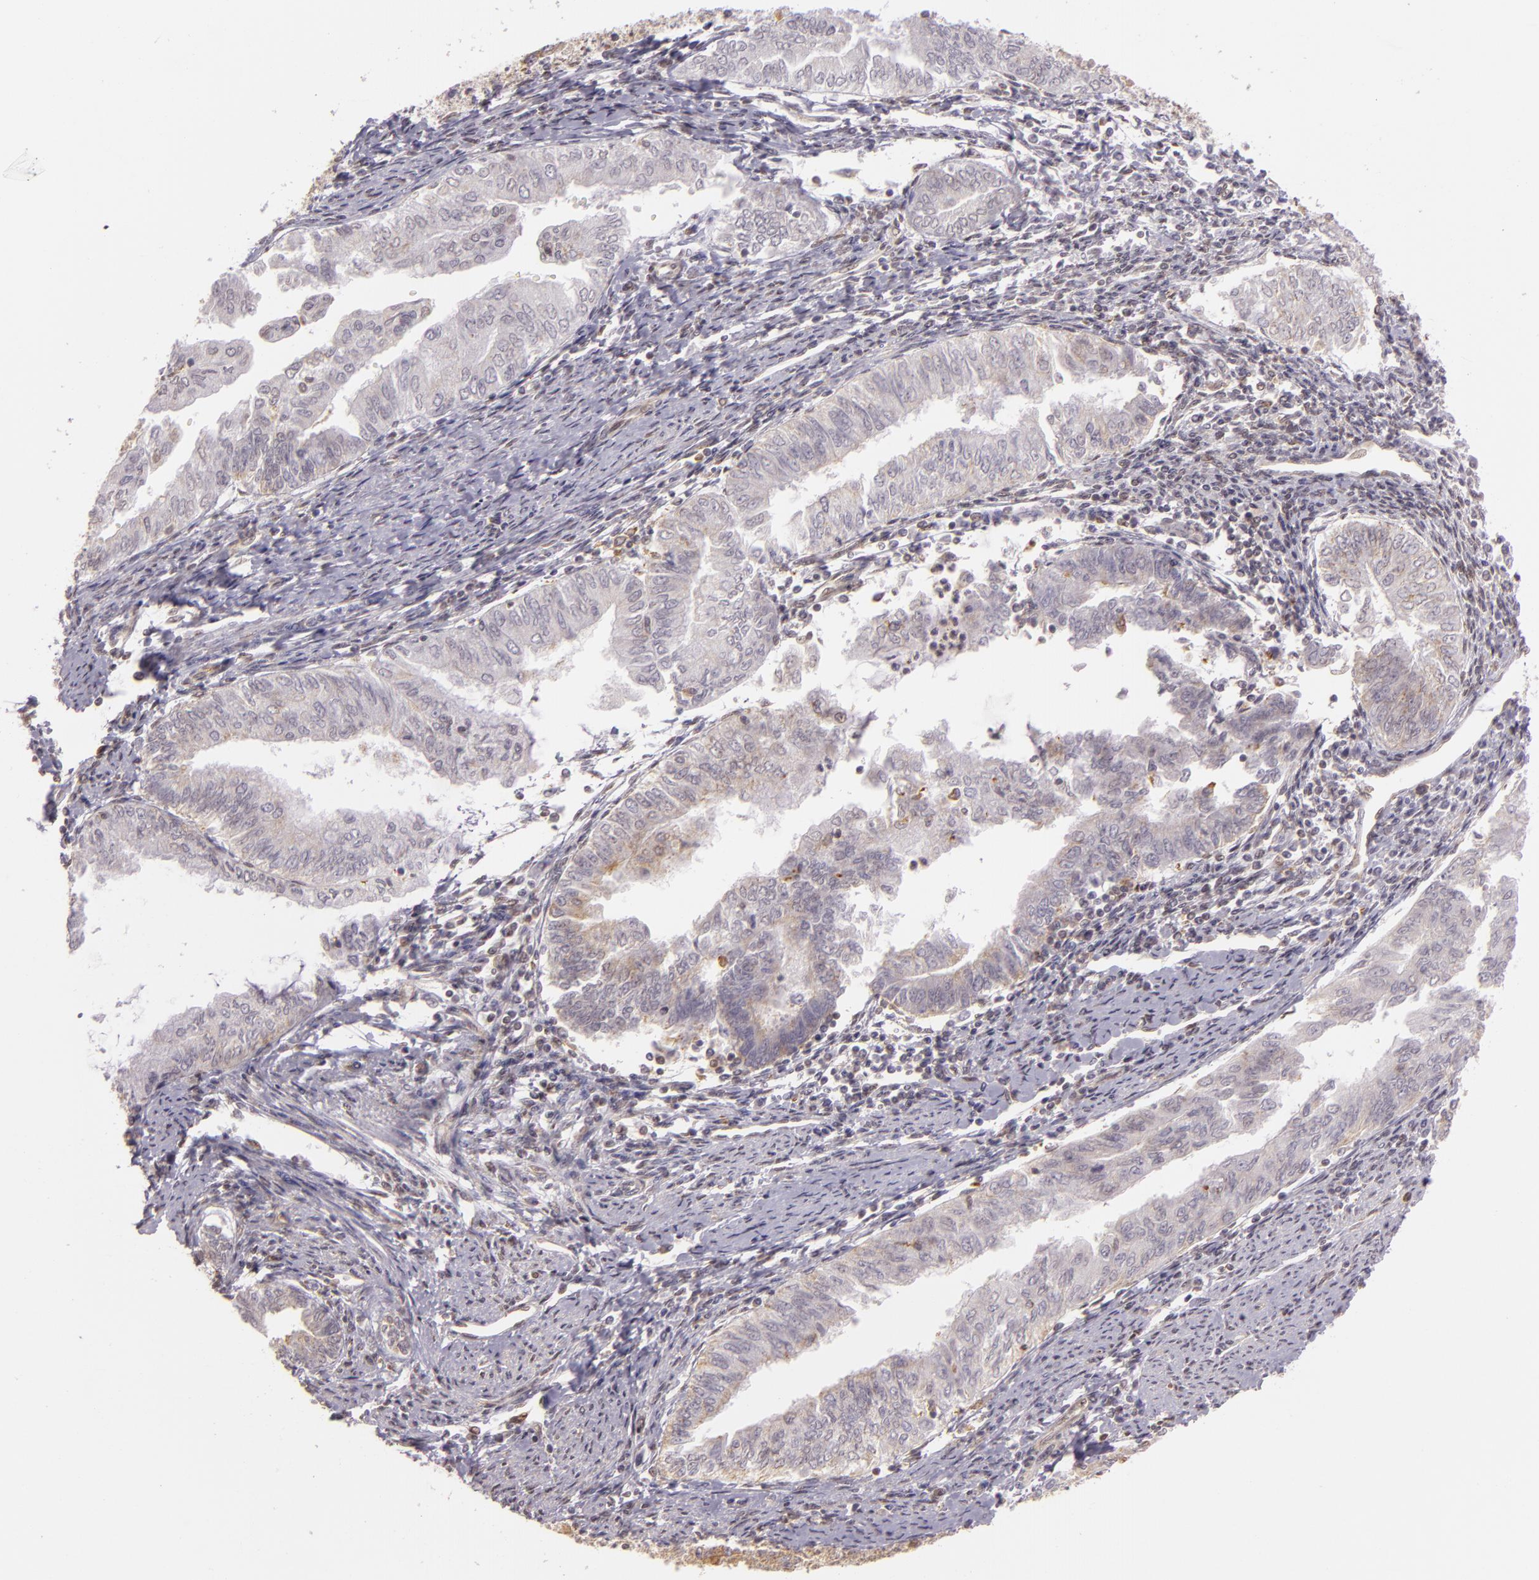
{"staining": {"intensity": "weak", "quantity": "<25%", "location": "cytoplasmic/membranous"}, "tissue": "endometrial cancer", "cell_type": "Tumor cells", "image_type": "cancer", "snomed": [{"axis": "morphology", "description": "Adenocarcinoma, NOS"}, {"axis": "topography", "description": "Endometrium"}], "caption": "Human endometrial adenocarcinoma stained for a protein using immunohistochemistry reveals no staining in tumor cells.", "gene": "IMPDH1", "patient": {"sex": "female", "age": 66}}